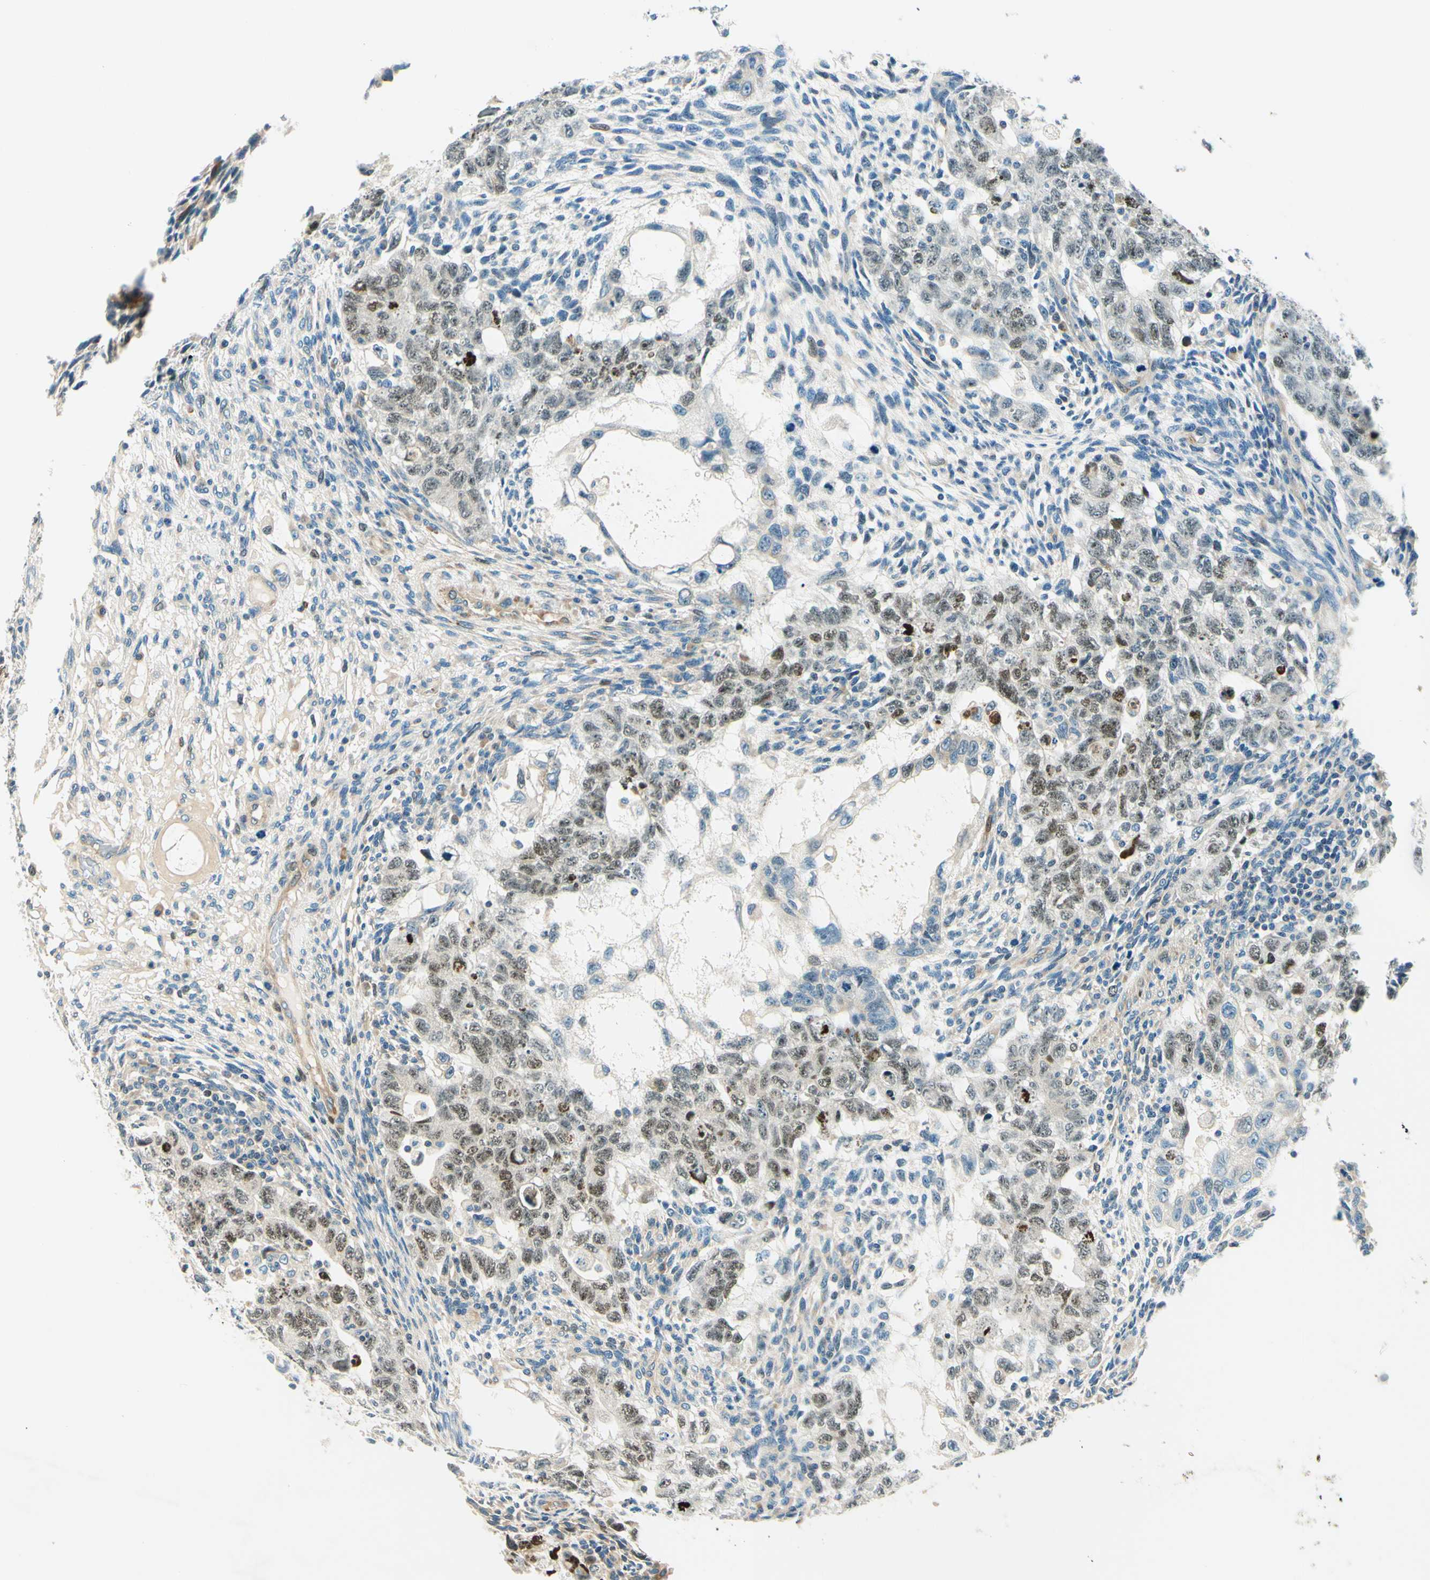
{"staining": {"intensity": "moderate", "quantity": ">75%", "location": "nuclear"}, "tissue": "testis cancer", "cell_type": "Tumor cells", "image_type": "cancer", "snomed": [{"axis": "morphology", "description": "Normal tissue, NOS"}, {"axis": "morphology", "description": "Carcinoma, Embryonal, NOS"}, {"axis": "topography", "description": "Testis"}], "caption": "Testis cancer (embryonal carcinoma) was stained to show a protein in brown. There is medium levels of moderate nuclear positivity in approximately >75% of tumor cells.", "gene": "TAOK2", "patient": {"sex": "male", "age": 36}}